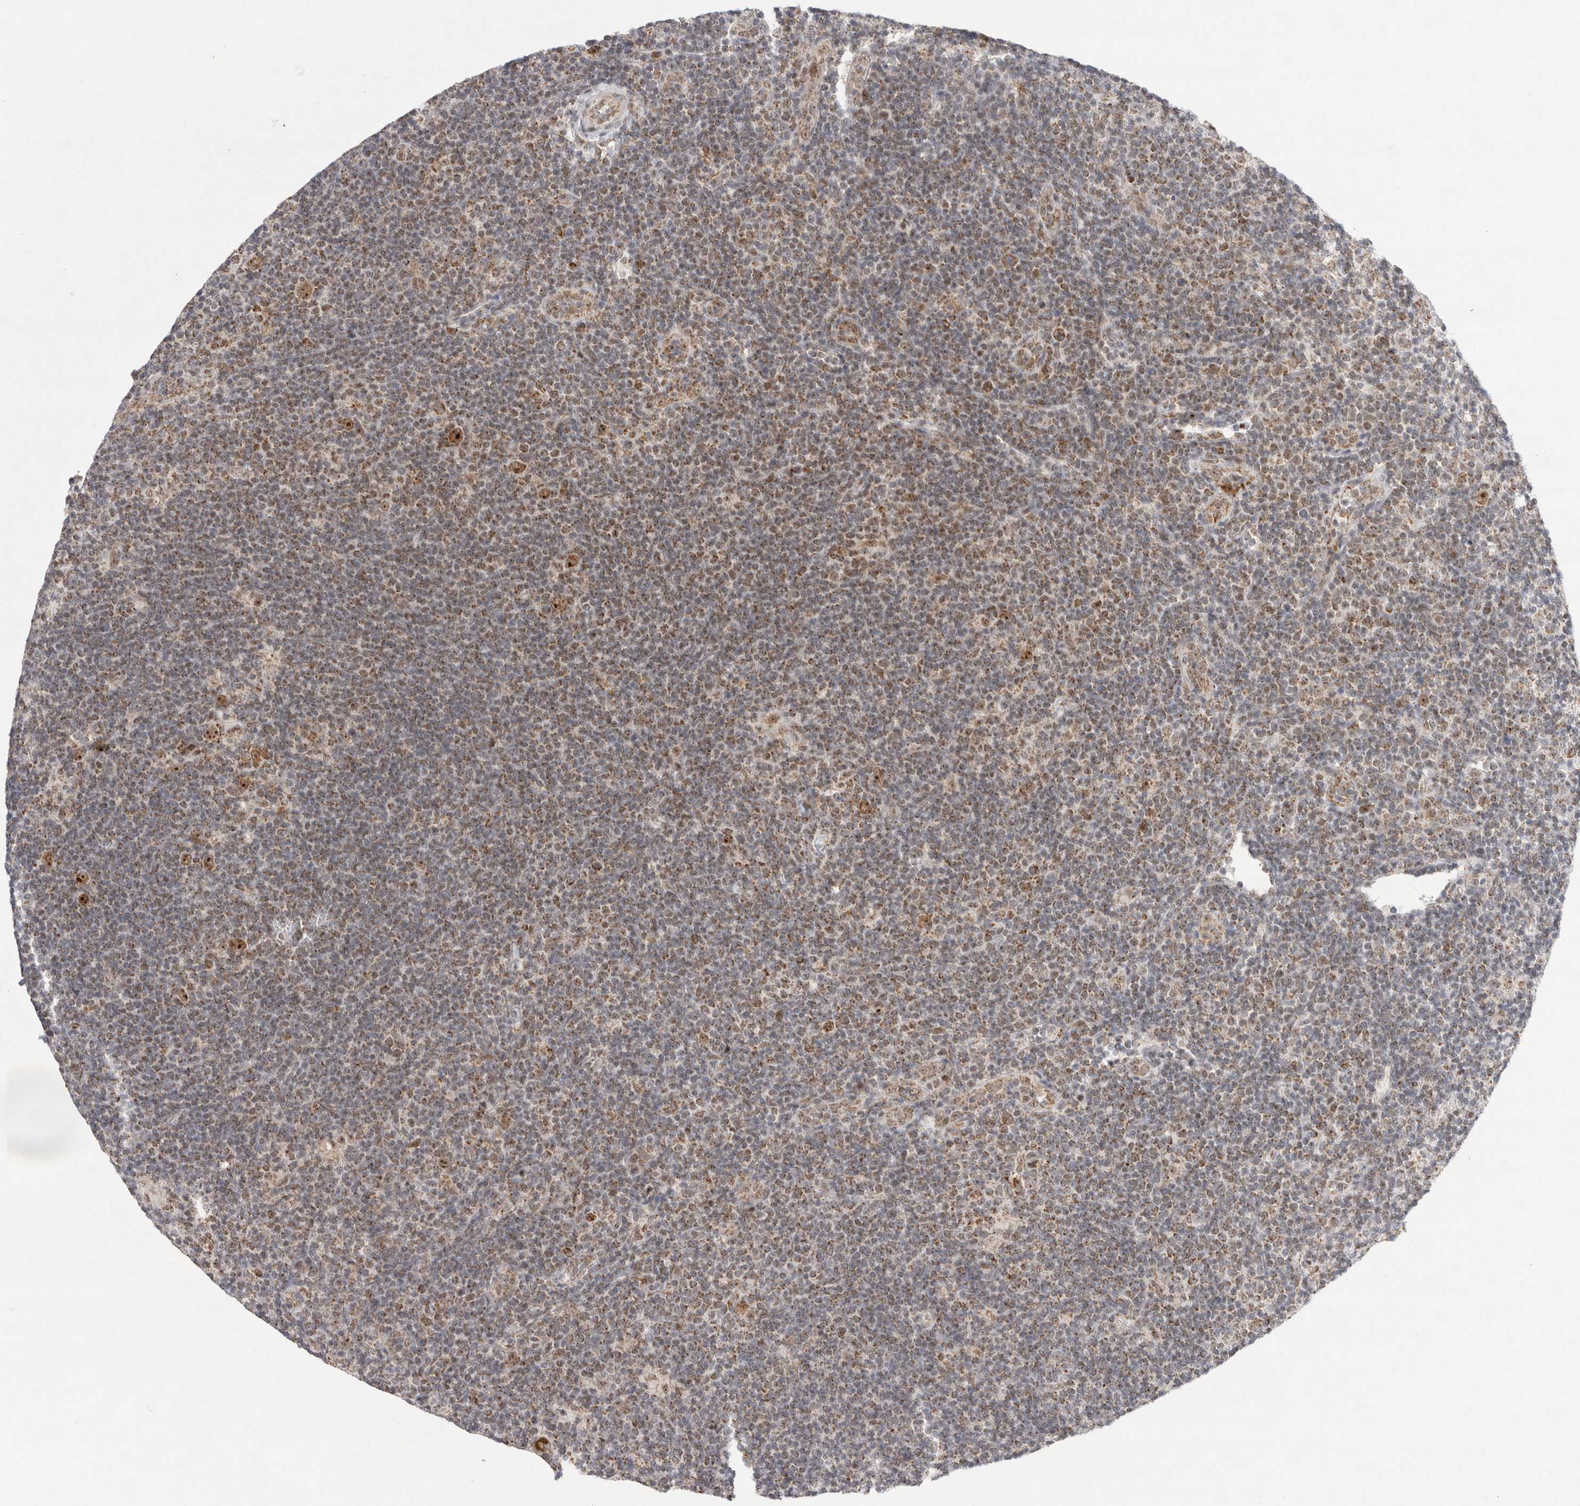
{"staining": {"intensity": "strong", "quantity": ">75%", "location": "nuclear"}, "tissue": "lymphoma", "cell_type": "Tumor cells", "image_type": "cancer", "snomed": [{"axis": "morphology", "description": "Hodgkin's disease, NOS"}, {"axis": "topography", "description": "Lymph node"}], "caption": "Lymphoma was stained to show a protein in brown. There is high levels of strong nuclear positivity in about >75% of tumor cells.", "gene": "MRPL37", "patient": {"sex": "female", "age": 57}}